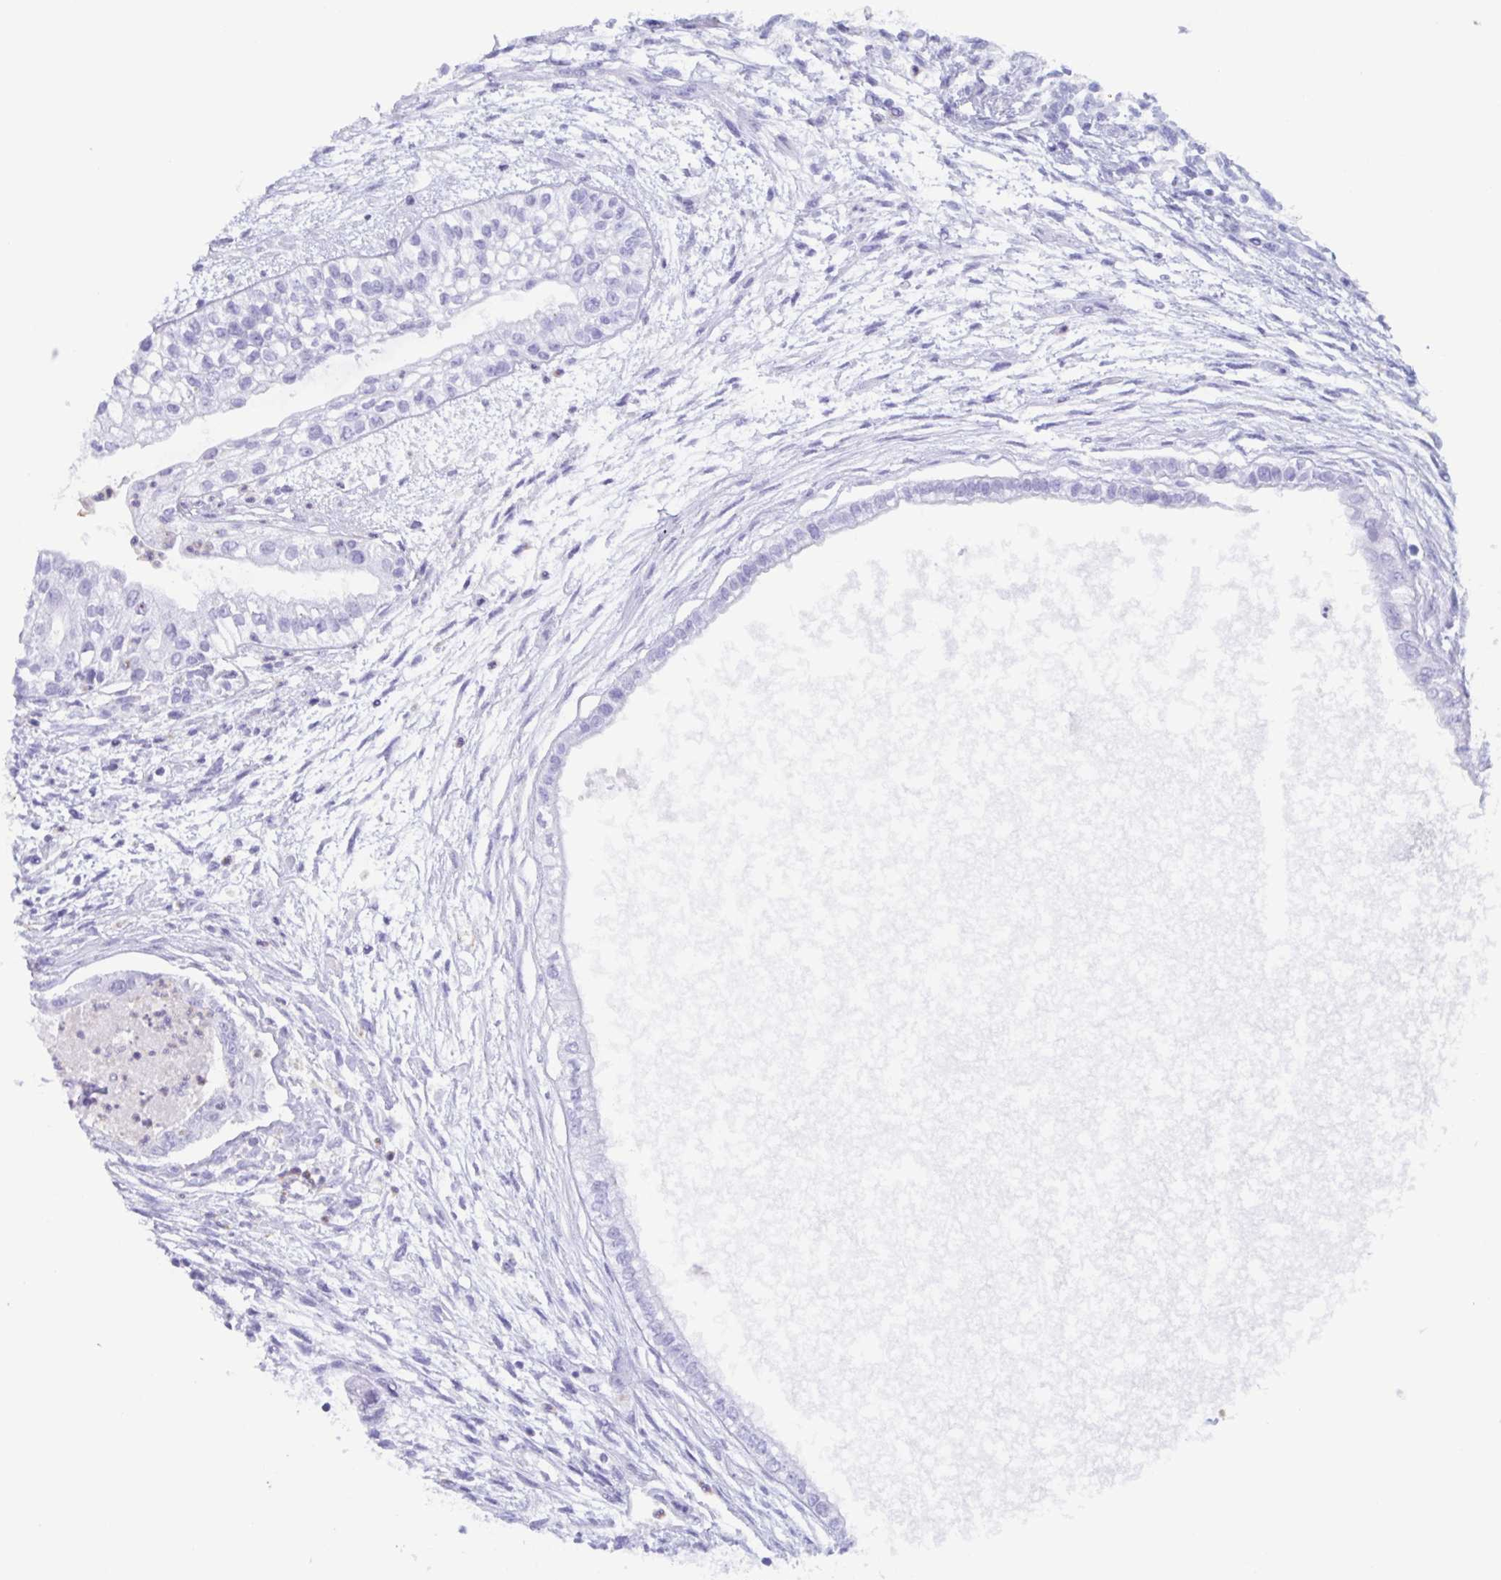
{"staining": {"intensity": "negative", "quantity": "none", "location": "none"}, "tissue": "testis cancer", "cell_type": "Tumor cells", "image_type": "cancer", "snomed": [{"axis": "morphology", "description": "Carcinoma, Embryonal, NOS"}, {"axis": "topography", "description": "Testis"}], "caption": "Human embryonal carcinoma (testis) stained for a protein using IHC shows no positivity in tumor cells.", "gene": "BPI", "patient": {"sex": "male", "age": 37}}